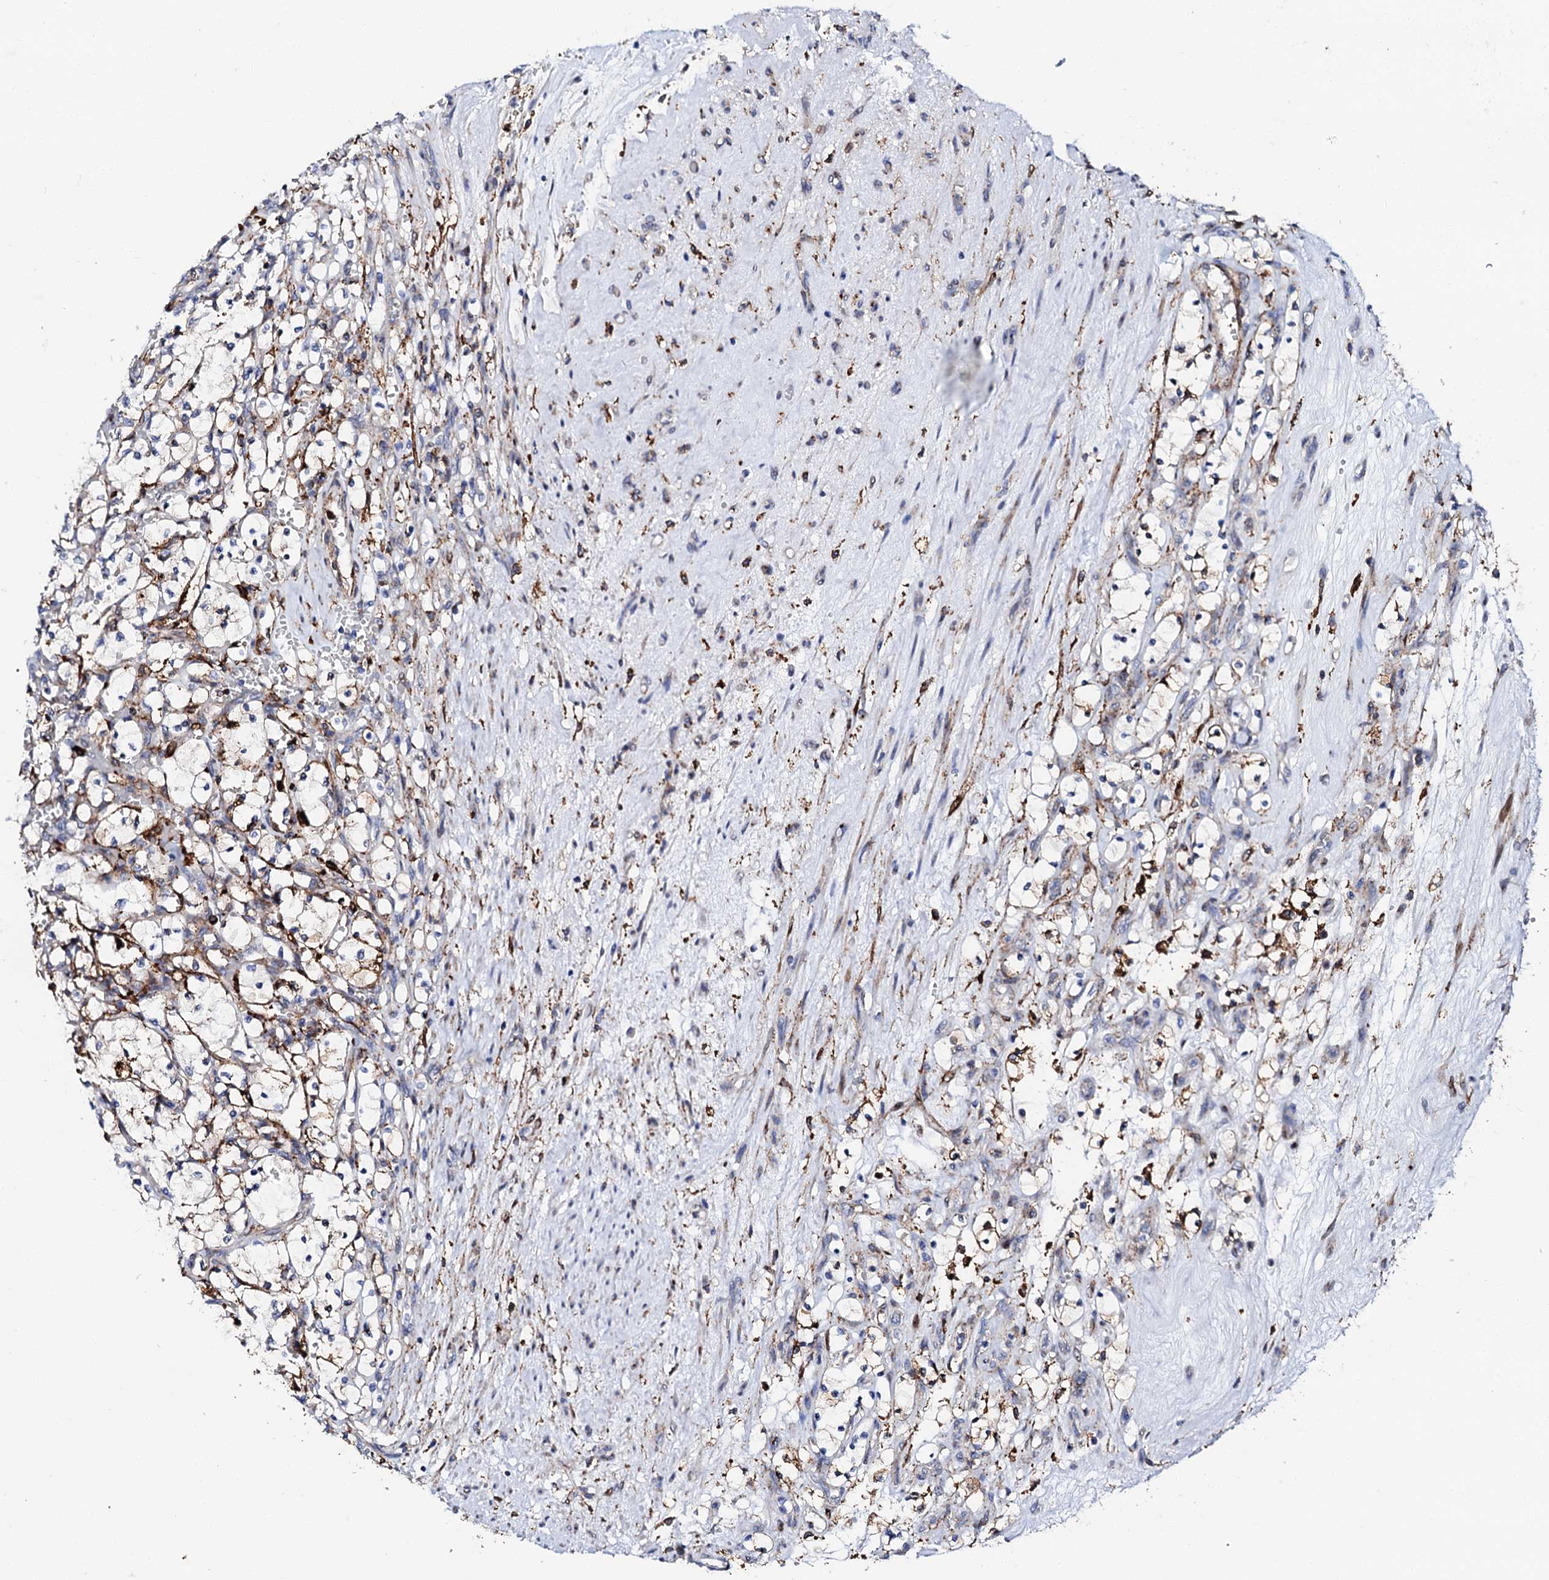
{"staining": {"intensity": "weak", "quantity": "<25%", "location": "cytoplasmic/membranous"}, "tissue": "renal cancer", "cell_type": "Tumor cells", "image_type": "cancer", "snomed": [{"axis": "morphology", "description": "Adenocarcinoma, NOS"}, {"axis": "topography", "description": "Kidney"}], "caption": "An immunohistochemistry (IHC) photomicrograph of renal adenocarcinoma is shown. There is no staining in tumor cells of renal adenocarcinoma. The staining was performed using DAB (3,3'-diaminobenzidine) to visualize the protein expression in brown, while the nuclei were stained in blue with hematoxylin (Magnification: 20x).", "gene": "MED13L", "patient": {"sex": "female", "age": 69}}